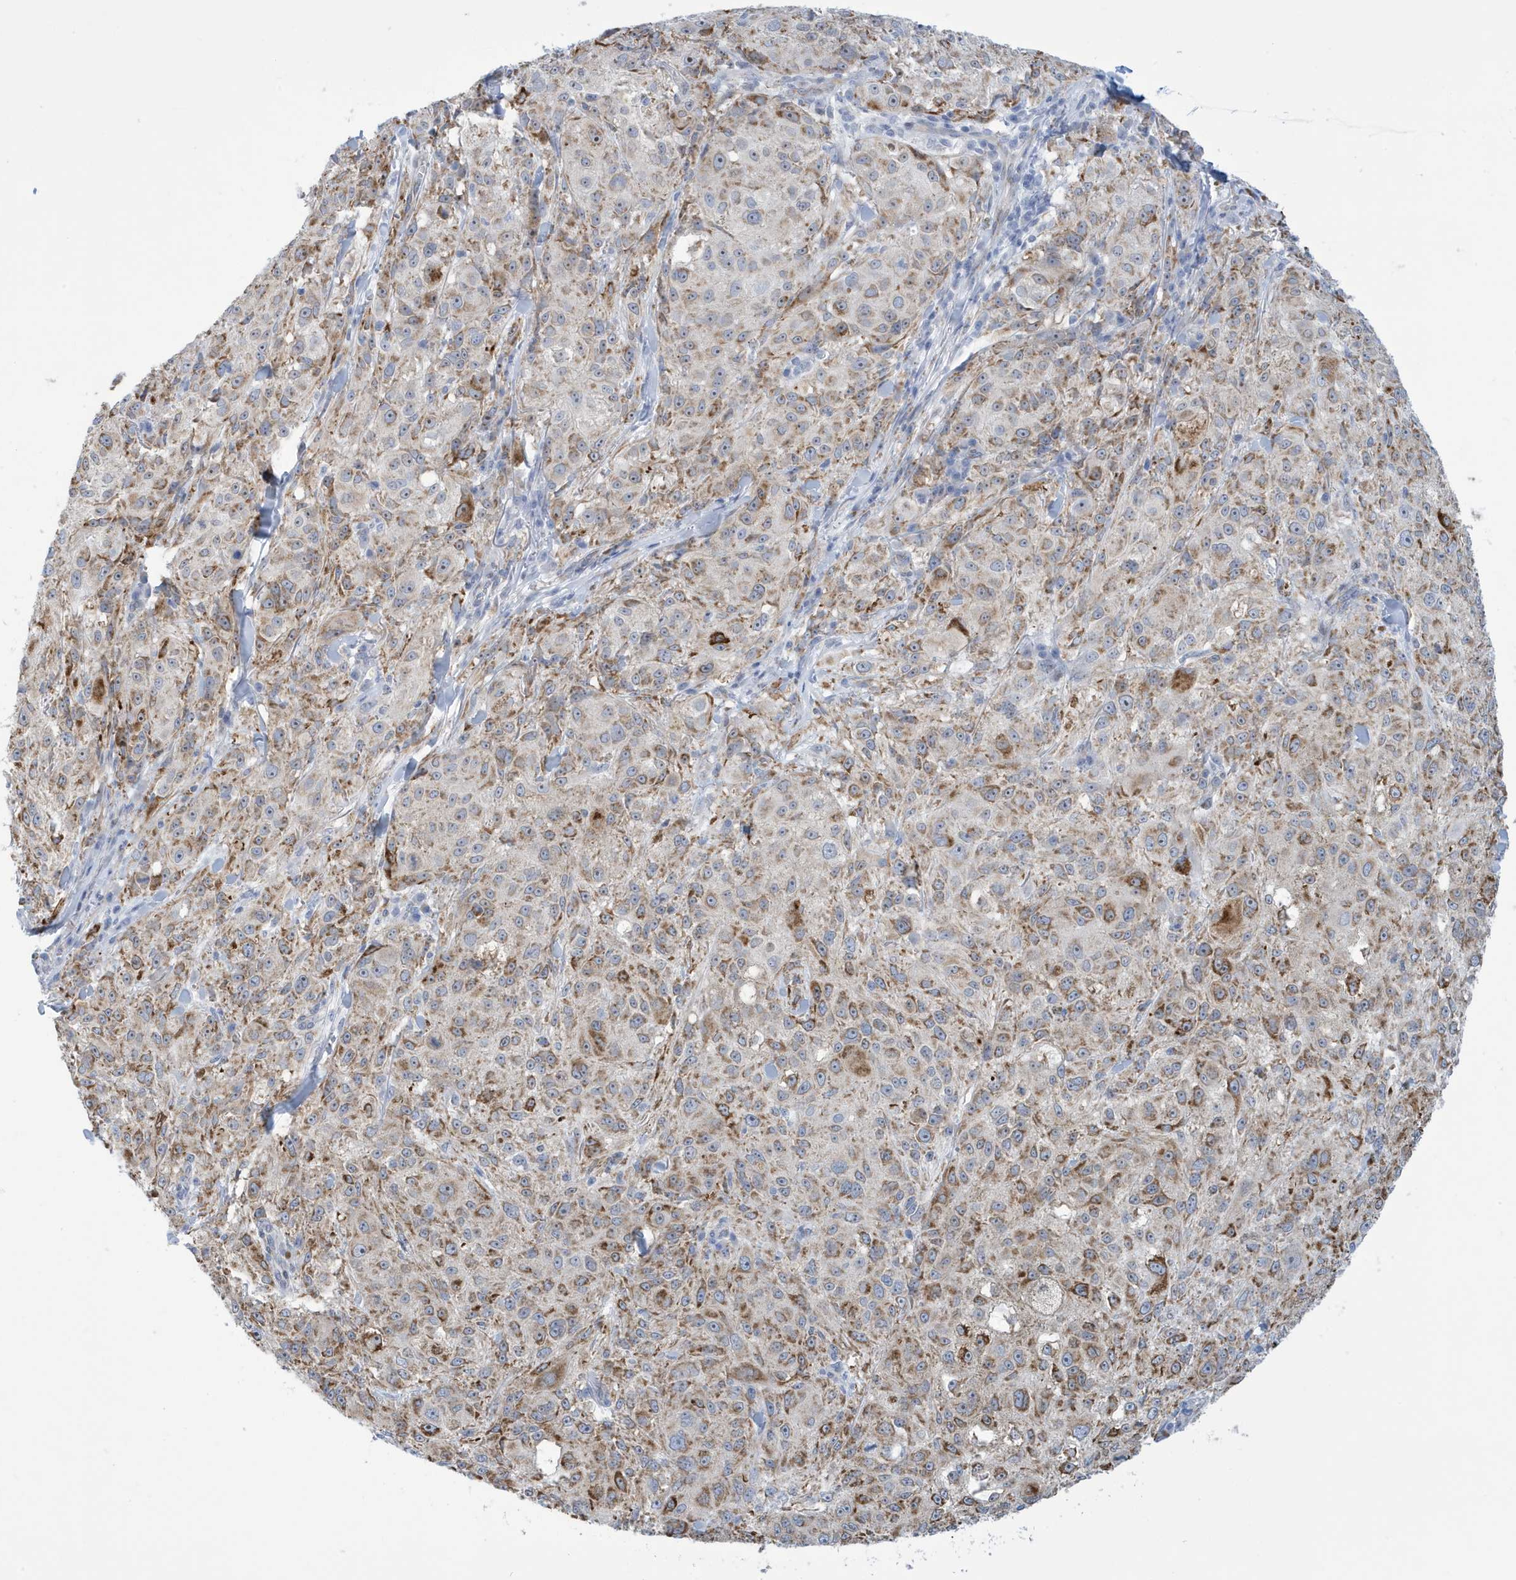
{"staining": {"intensity": "moderate", "quantity": ">75%", "location": "cytoplasmic/membranous"}, "tissue": "melanoma", "cell_type": "Tumor cells", "image_type": "cancer", "snomed": [{"axis": "morphology", "description": "Necrosis, NOS"}, {"axis": "morphology", "description": "Malignant melanoma, NOS"}, {"axis": "topography", "description": "Skin"}], "caption": "A brown stain shows moderate cytoplasmic/membranous expression of a protein in malignant melanoma tumor cells. (Brightfield microscopy of DAB IHC at high magnification).", "gene": "SEMA3F", "patient": {"sex": "female", "age": 87}}